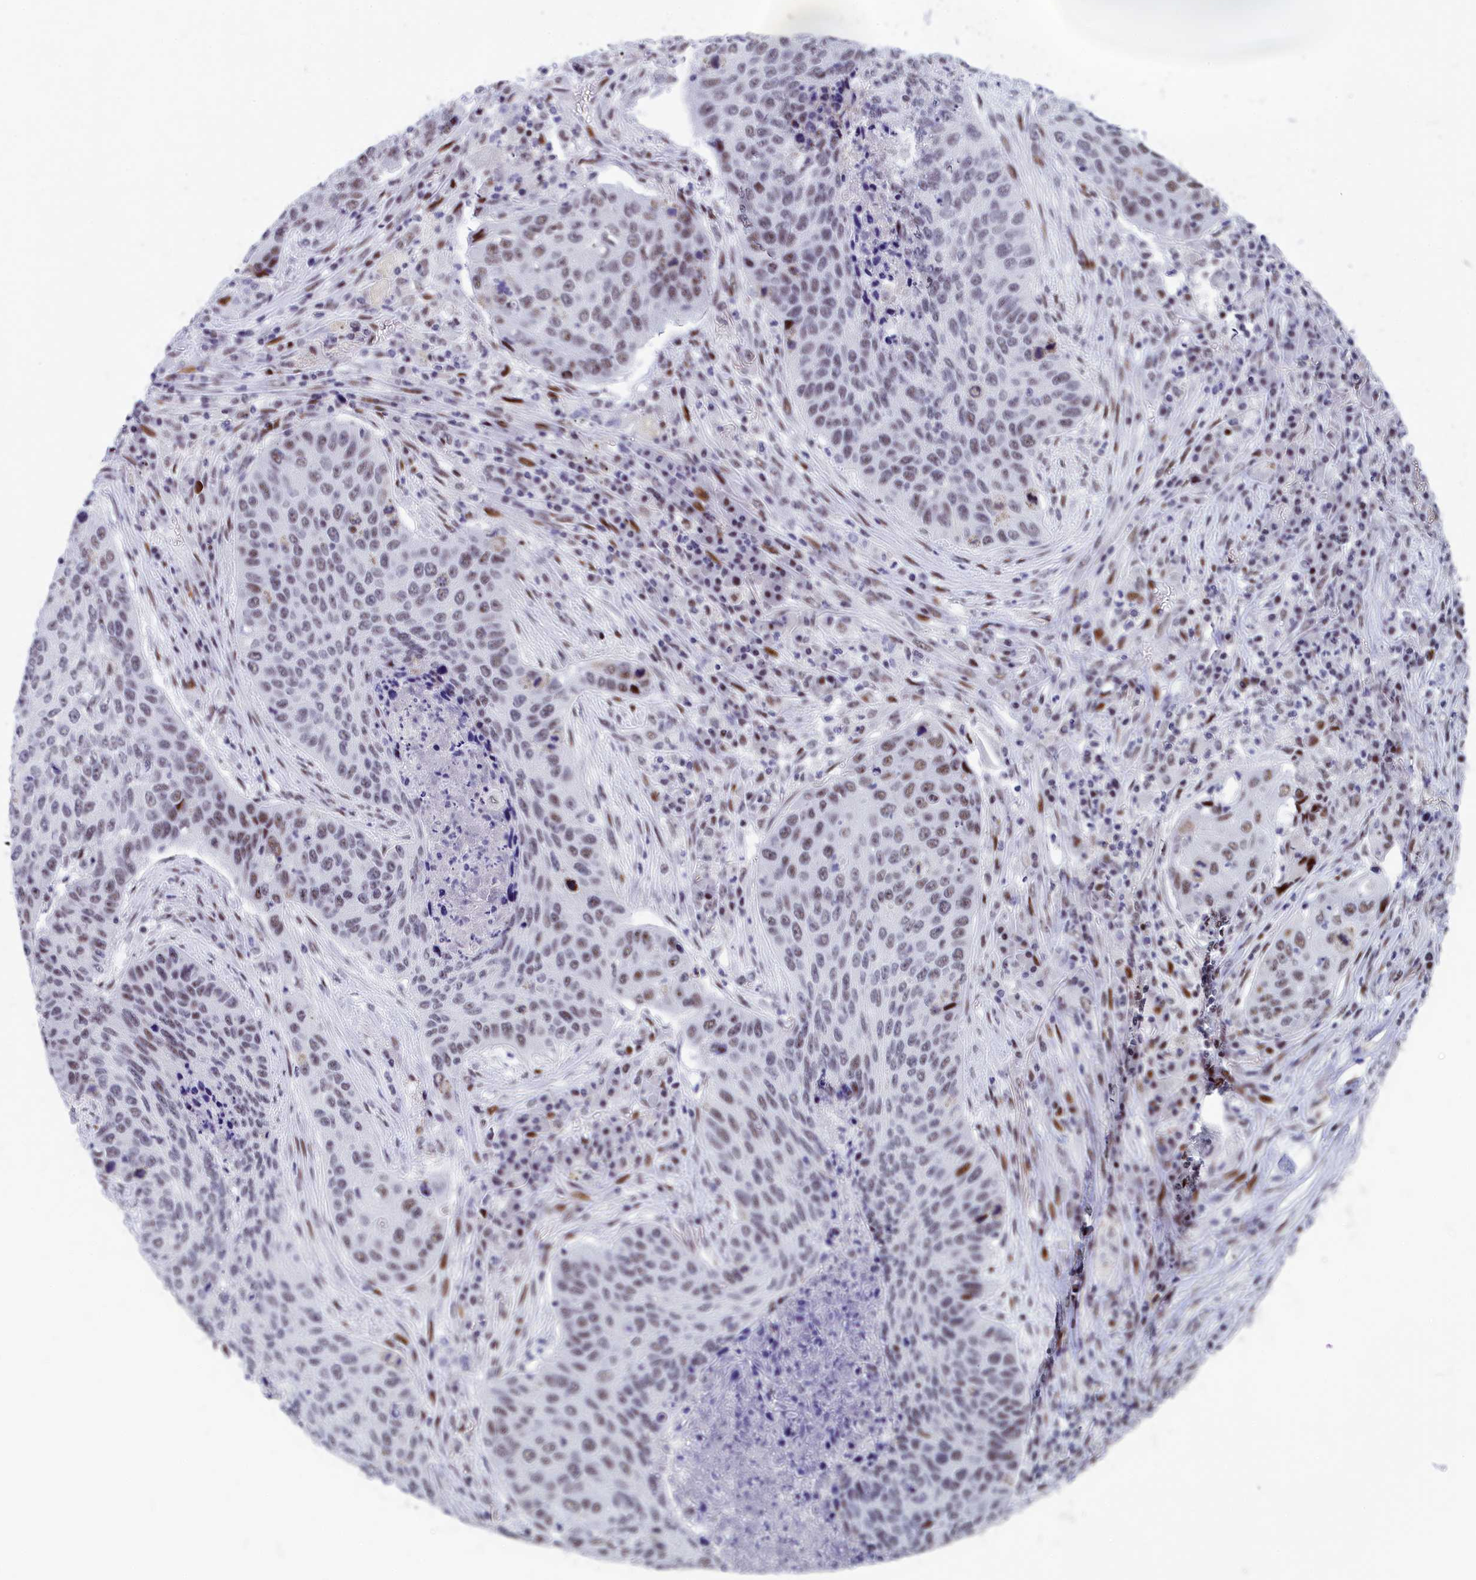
{"staining": {"intensity": "moderate", "quantity": "<25%", "location": "nuclear"}, "tissue": "lung cancer", "cell_type": "Tumor cells", "image_type": "cancer", "snomed": [{"axis": "morphology", "description": "Squamous cell carcinoma, NOS"}, {"axis": "topography", "description": "Lung"}], "caption": "Immunohistochemical staining of lung cancer (squamous cell carcinoma) shows low levels of moderate nuclear protein staining in about <25% of tumor cells.", "gene": "NSA2", "patient": {"sex": "female", "age": 63}}